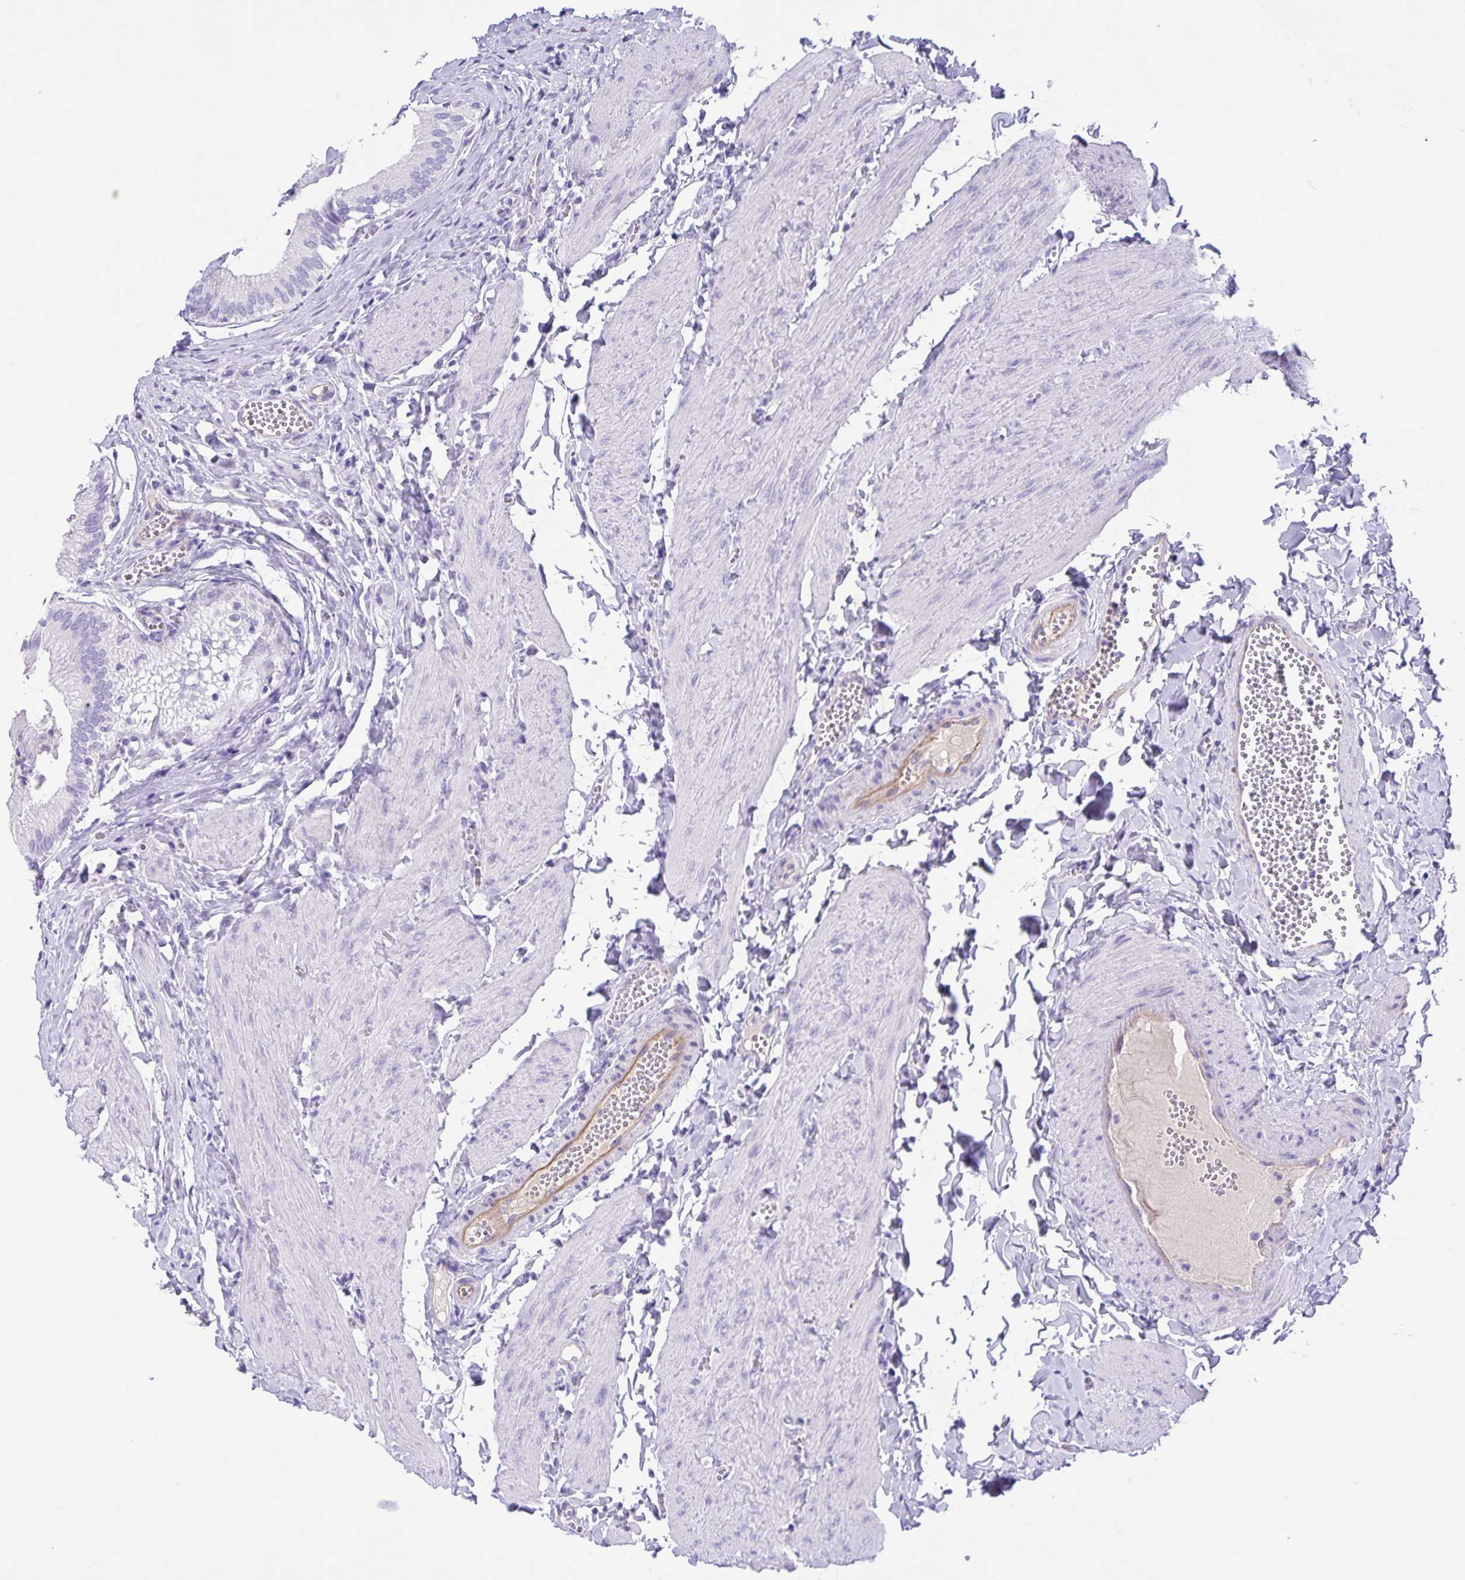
{"staining": {"intensity": "negative", "quantity": "none", "location": "none"}, "tissue": "gallbladder", "cell_type": "Glandular cells", "image_type": "normal", "snomed": [{"axis": "morphology", "description": "Normal tissue, NOS"}, {"axis": "topography", "description": "Gallbladder"}, {"axis": "topography", "description": "Peripheral nerve tissue"}], "caption": "A high-resolution photomicrograph shows immunohistochemistry staining of benign gallbladder, which demonstrates no significant staining in glandular cells. (DAB immunohistochemistry with hematoxylin counter stain).", "gene": "UBQLN3", "patient": {"sex": "male", "age": 17}}